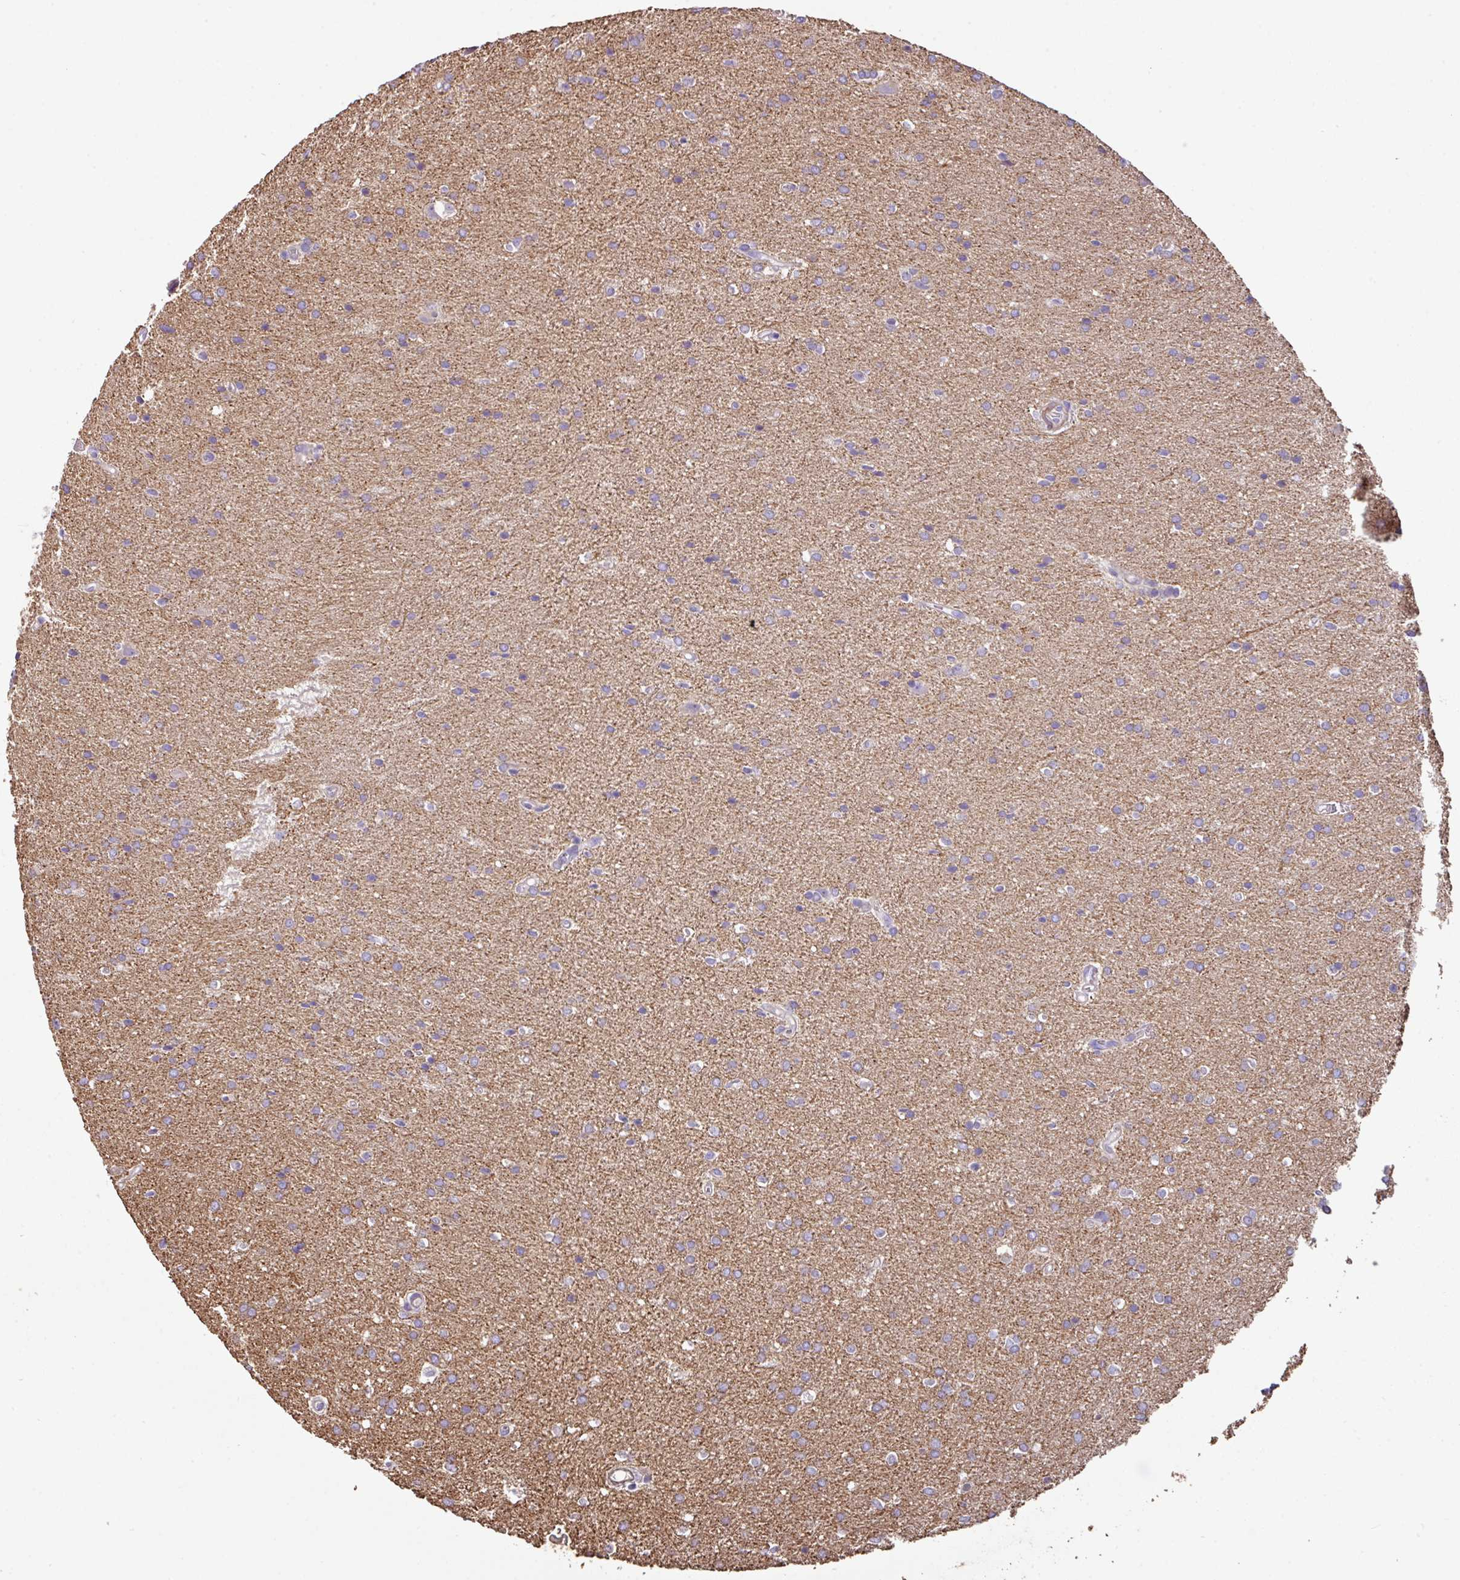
{"staining": {"intensity": "weak", "quantity": "25%-75%", "location": "cytoplasmic/membranous"}, "tissue": "glioma", "cell_type": "Tumor cells", "image_type": "cancer", "snomed": [{"axis": "morphology", "description": "Glioma, malignant, Low grade"}, {"axis": "topography", "description": "Brain"}], "caption": "A histopathology image of human low-grade glioma (malignant) stained for a protein shows weak cytoplasmic/membranous brown staining in tumor cells.", "gene": "MRRF", "patient": {"sex": "female", "age": 34}}